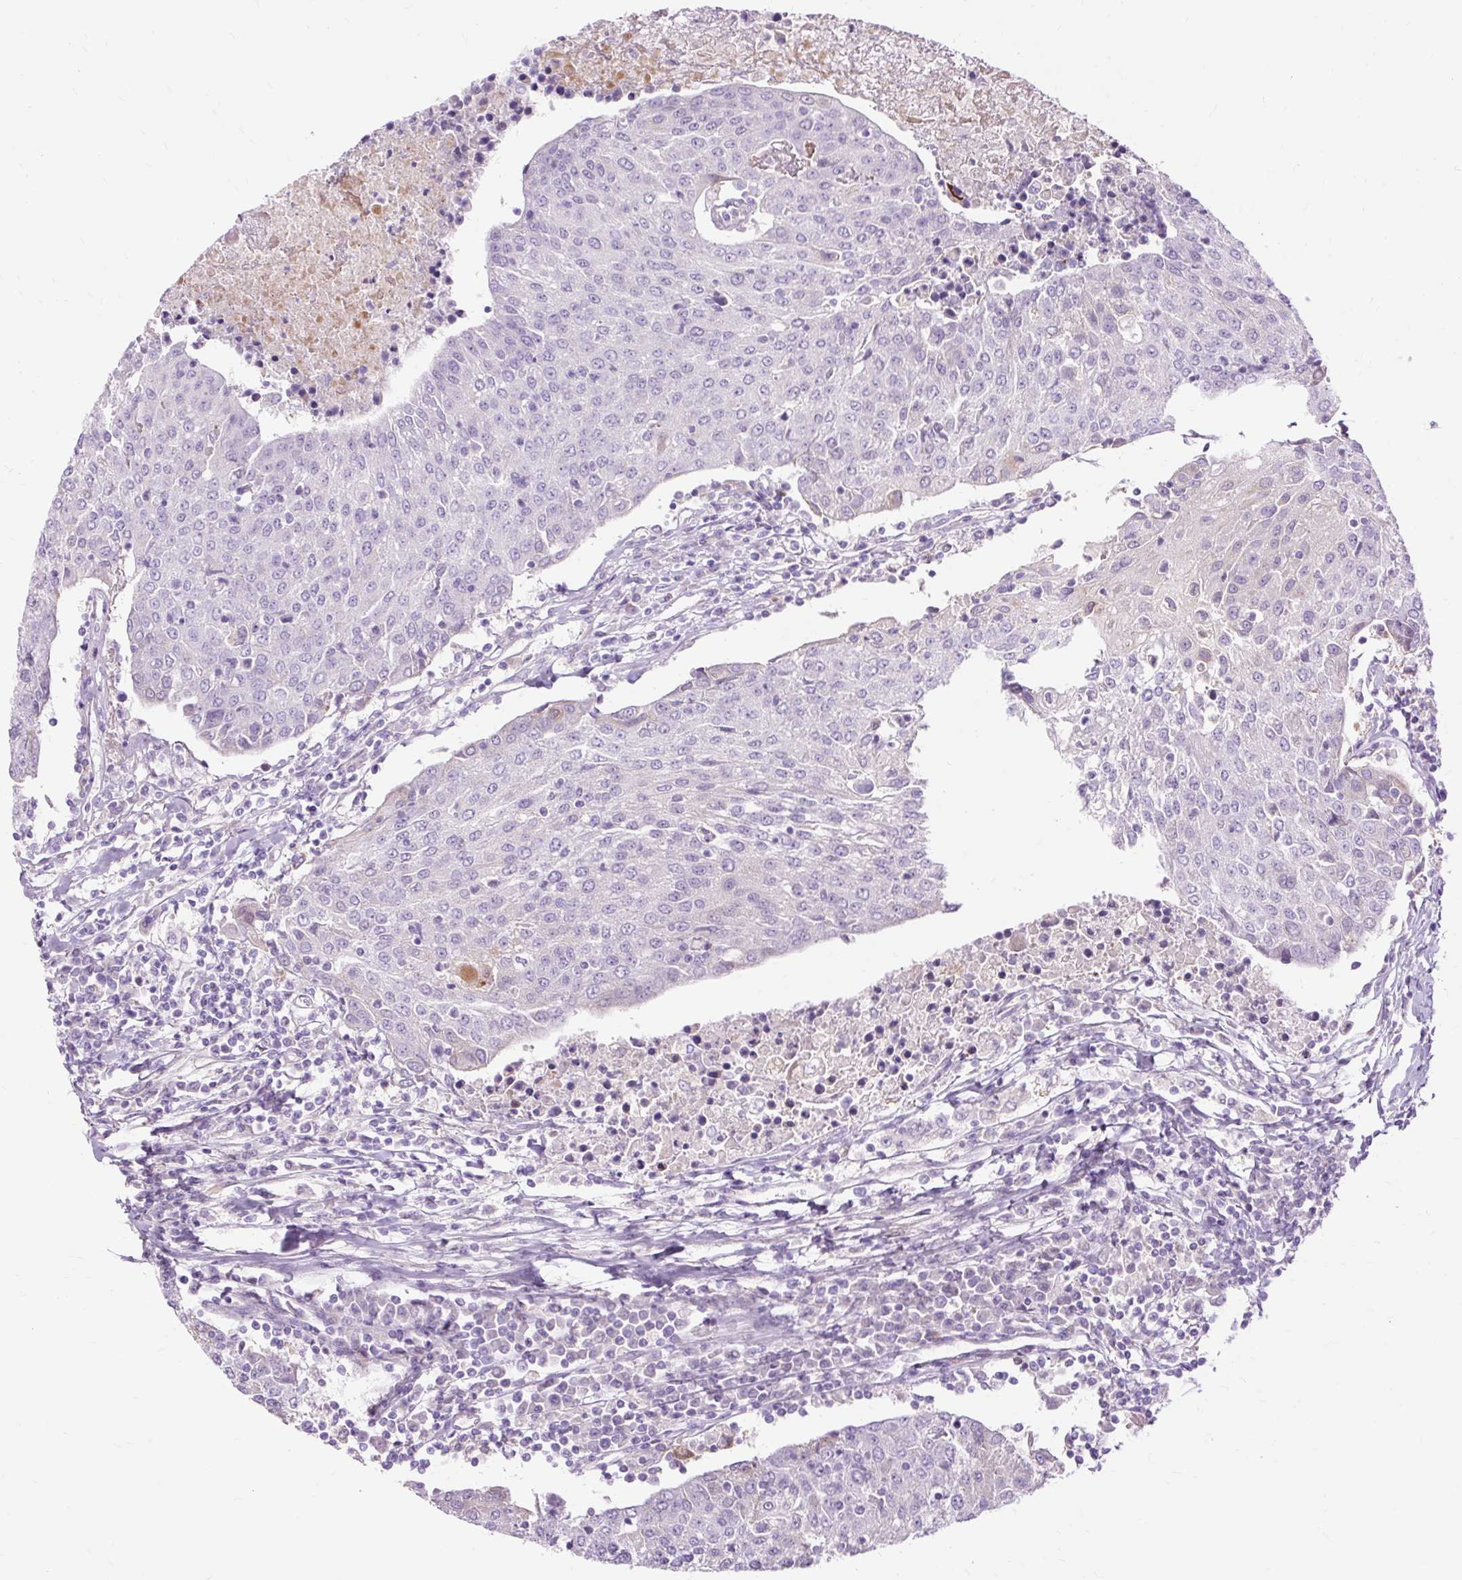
{"staining": {"intensity": "negative", "quantity": "none", "location": "none"}, "tissue": "urothelial cancer", "cell_type": "Tumor cells", "image_type": "cancer", "snomed": [{"axis": "morphology", "description": "Urothelial carcinoma, High grade"}, {"axis": "topography", "description": "Urinary bladder"}], "caption": "Immunohistochemical staining of high-grade urothelial carcinoma displays no significant staining in tumor cells.", "gene": "DCTN4", "patient": {"sex": "female", "age": 85}}